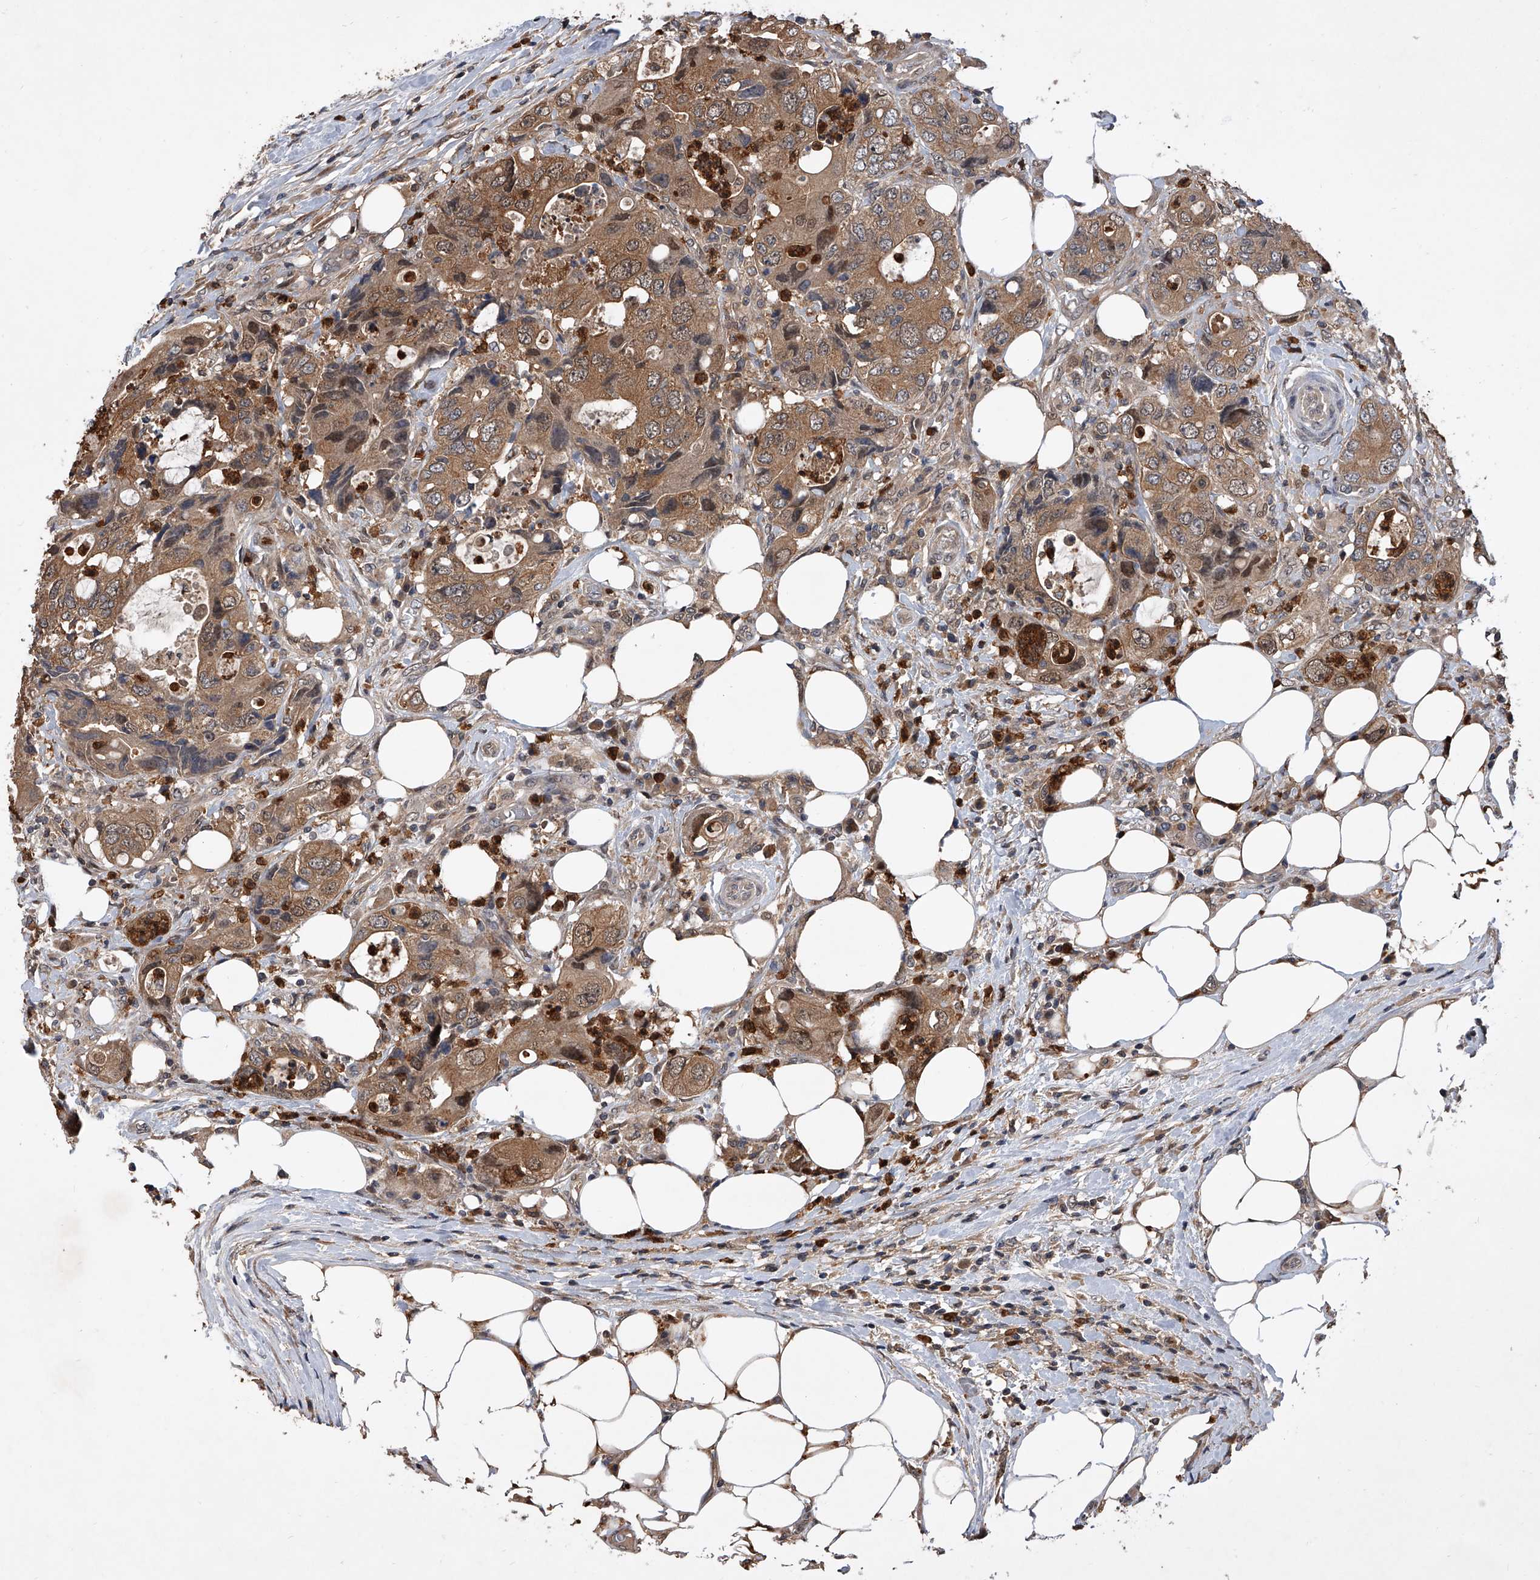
{"staining": {"intensity": "moderate", "quantity": ">75%", "location": "cytoplasmic/membranous"}, "tissue": "colorectal cancer", "cell_type": "Tumor cells", "image_type": "cancer", "snomed": [{"axis": "morphology", "description": "Adenocarcinoma, NOS"}, {"axis": "topography", "description": "Colon"}], "caption": "An immunohistochemistry (IHC) micrograph of tumor tissue is shown. Protein staining in brown labels moderate cytoplasmic/membranous positivity in colorectal adenocarcinoma within tumor cells.", "gene": "BHLHE23", "patient": {"sex": "male", "age": 71}}